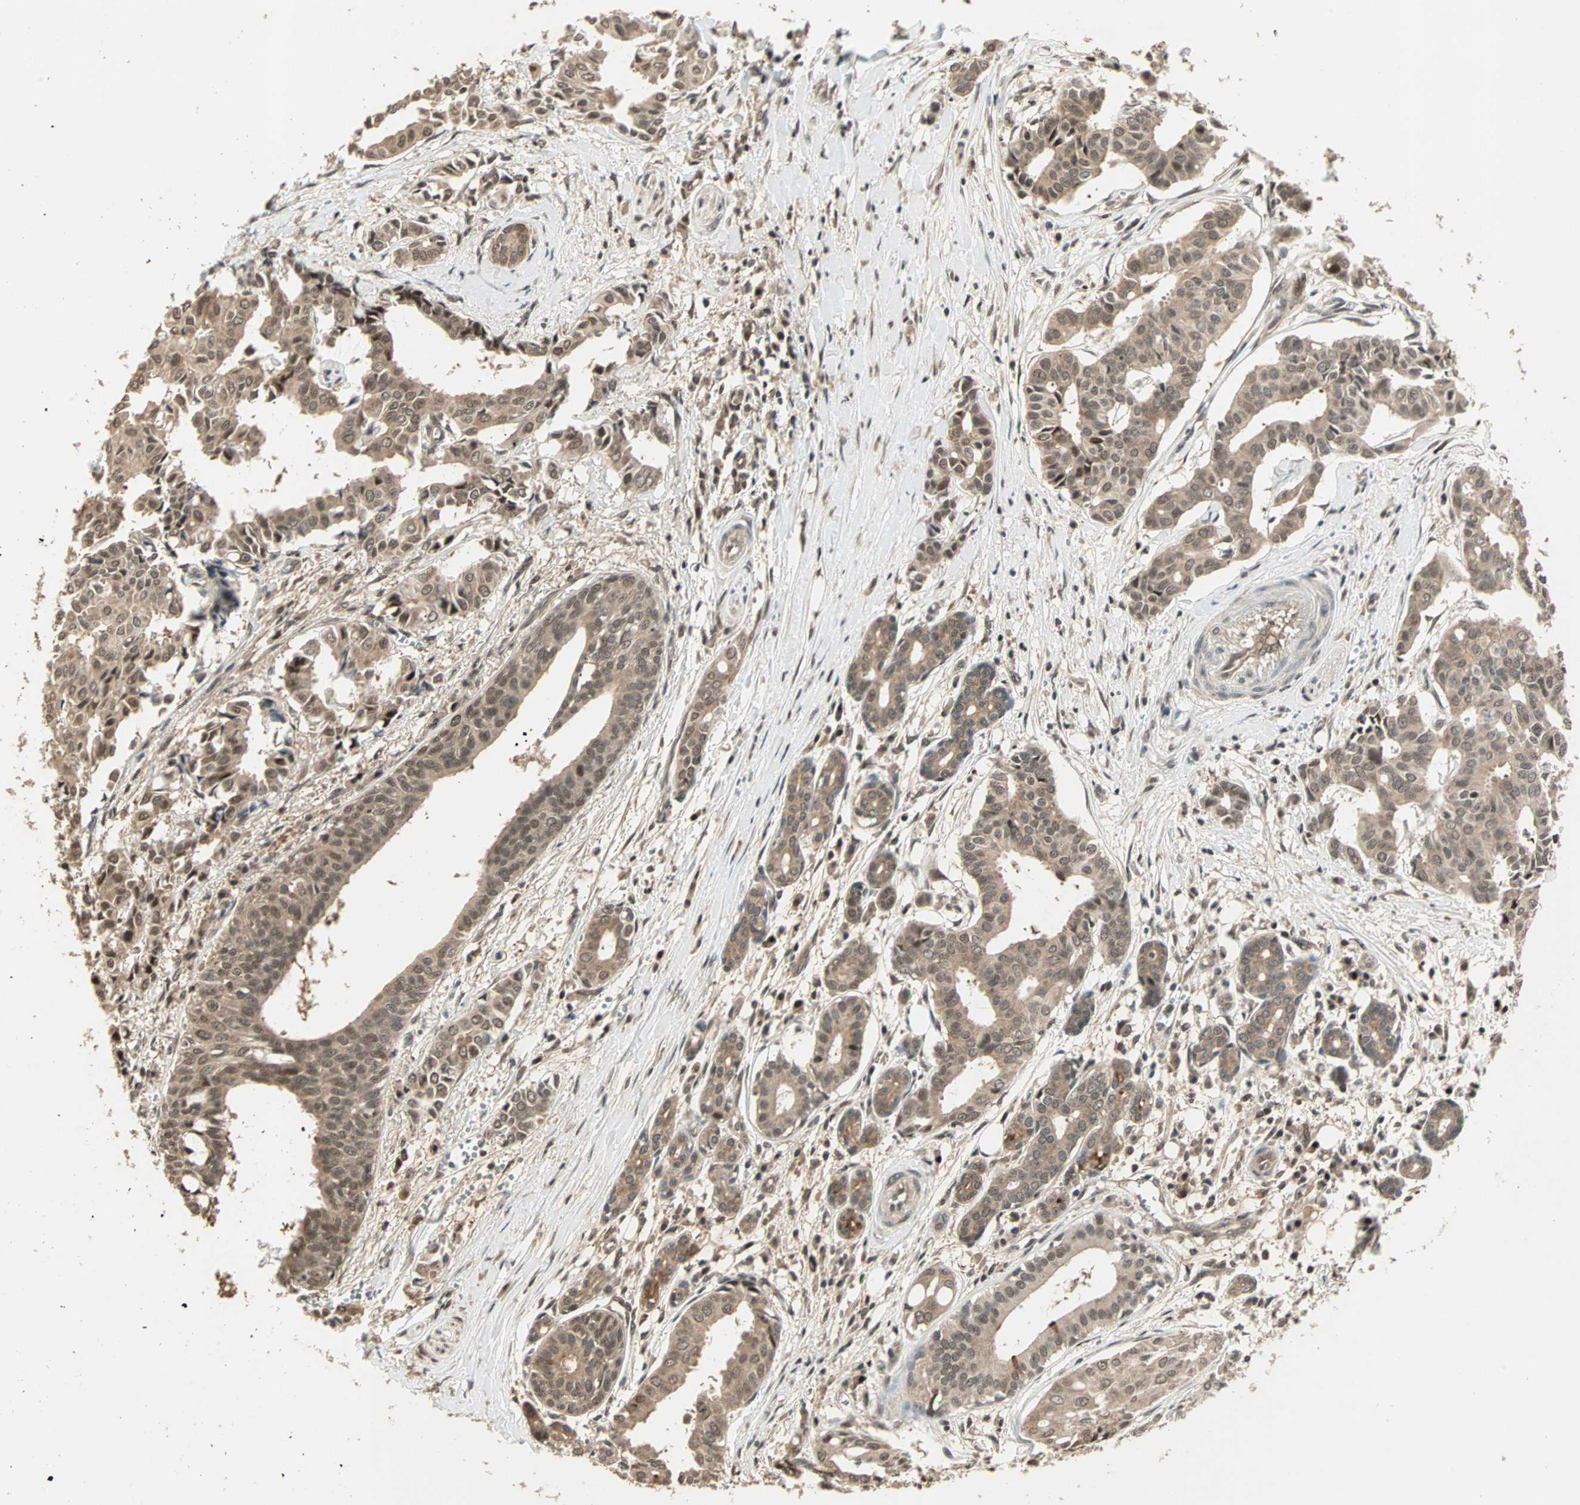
{"staining": {"intensity": "weak", "quantity": ">75%", "location": "cytoplasmic/membranous"}, "tissue": "head and neck cancer", "cell_type": "Tumor cells", "image_type": "cancer", "snomed": [{"axis": "morphology", "description": "Adenocarcinoma, NOS"}, {"axis": "topography", "description": "Salivary gland"}, {"axis": "topography", "description": "Head-Neck"}], "caption": "Immunohistochemistry of human adenocarcinoma (head and neck) demonstrates low levels of weak cytoplasmic/membranous expression in approximately >75% of tumor cells. (DAB = brown stain, brightfield microscopy at high magnification).", "gene": "ZNF701", "patient": {"sex": "female", "age": 59}}